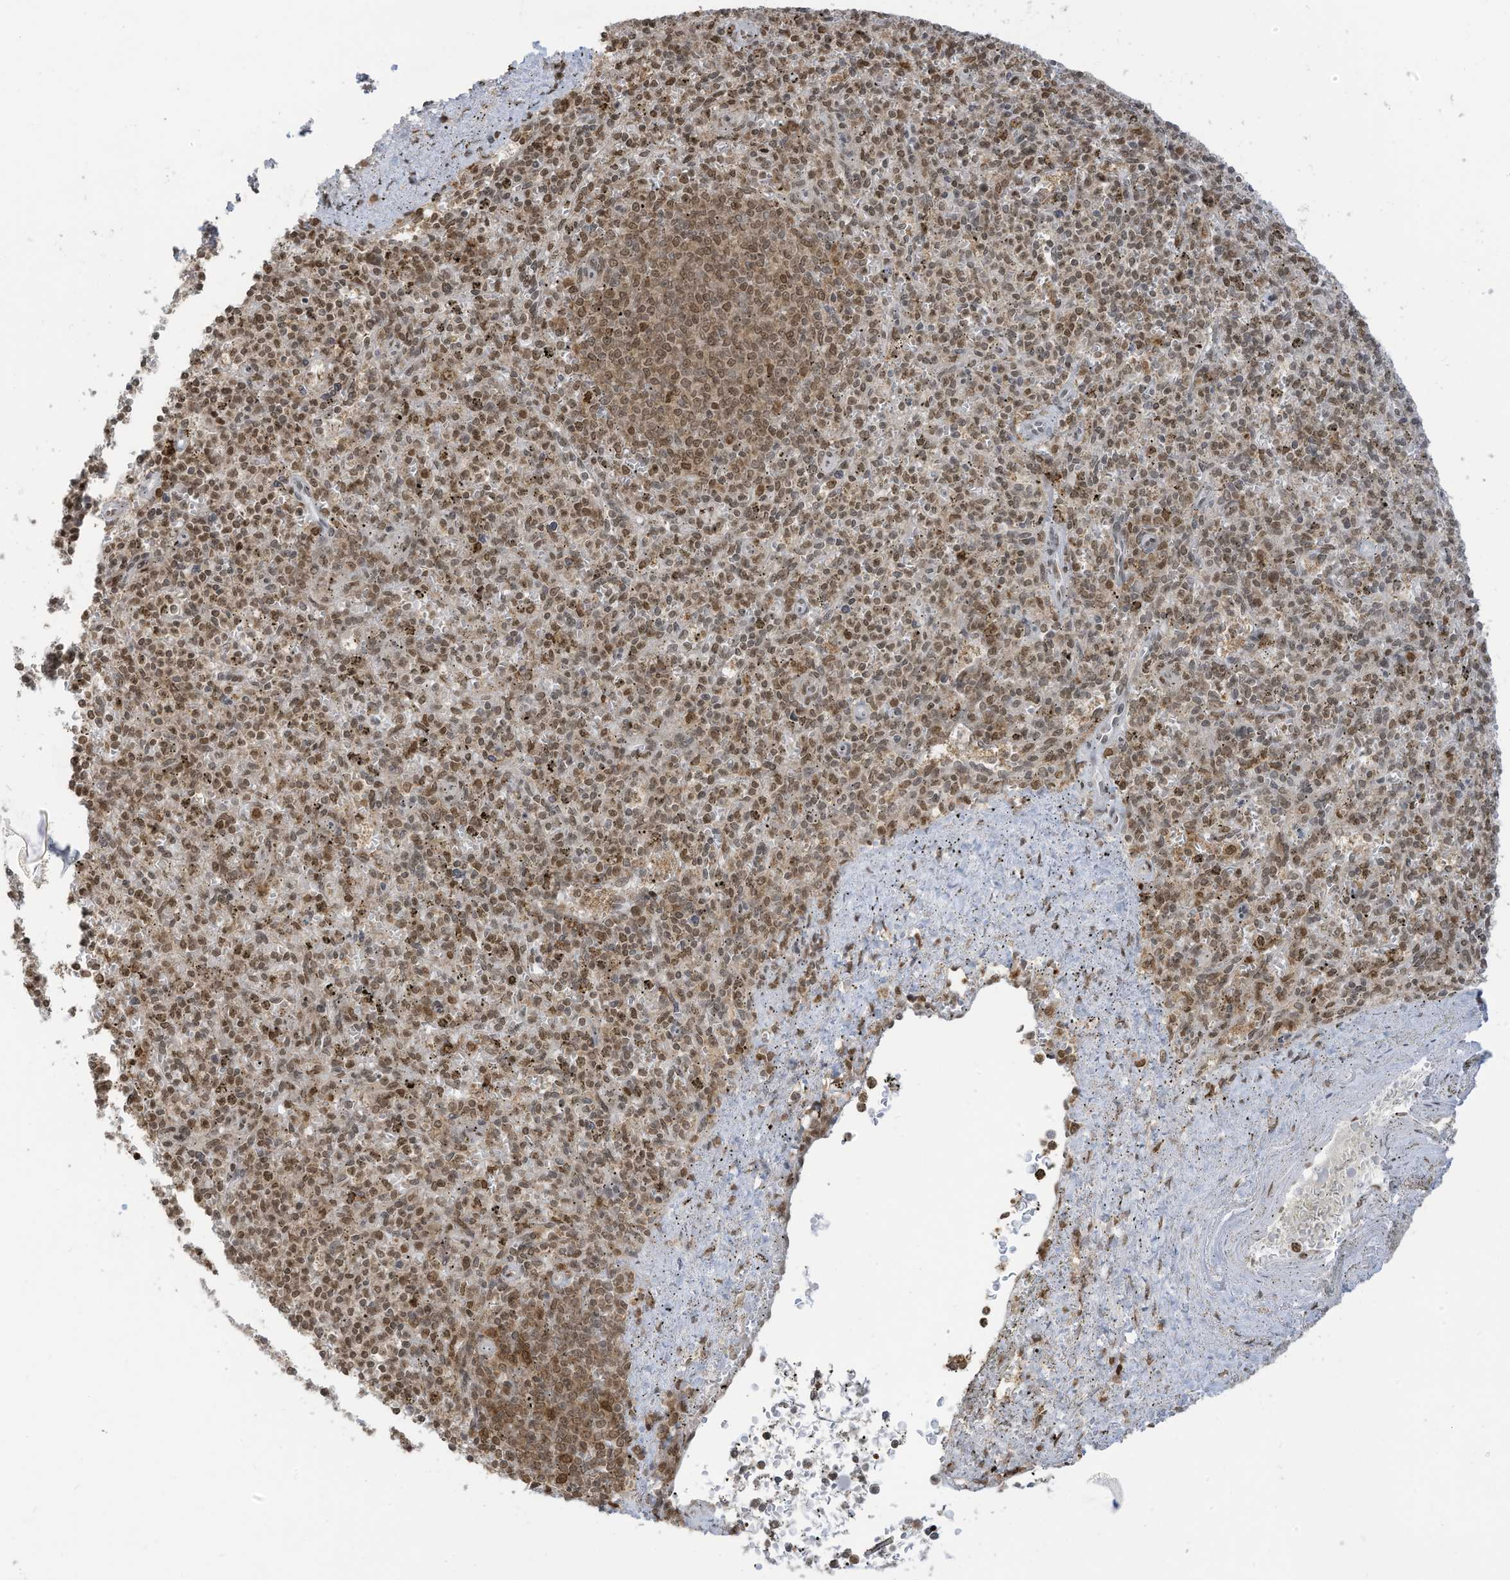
{"staining": {"intensity": "moderate", "quantity": "25%-75%", "location": "nuclear"}, "tissue": "spleen", "cell_type": "Cells in red pulp", "image_type": "normal", "snomed": [{"axis": "morphology", "description": "Normal tissue, NOS"}, {"axis": "topography", "description": "Spleen"}], "caption": "Cells in red pulp display moderate nuclear positivity in about 25%-75% of cells in normal spleen. (brown staining indicates protein expression, while blue staining denotes nuclei).", "gene": "KPNB1", "patient": {"sex": "male", "age": 72}}